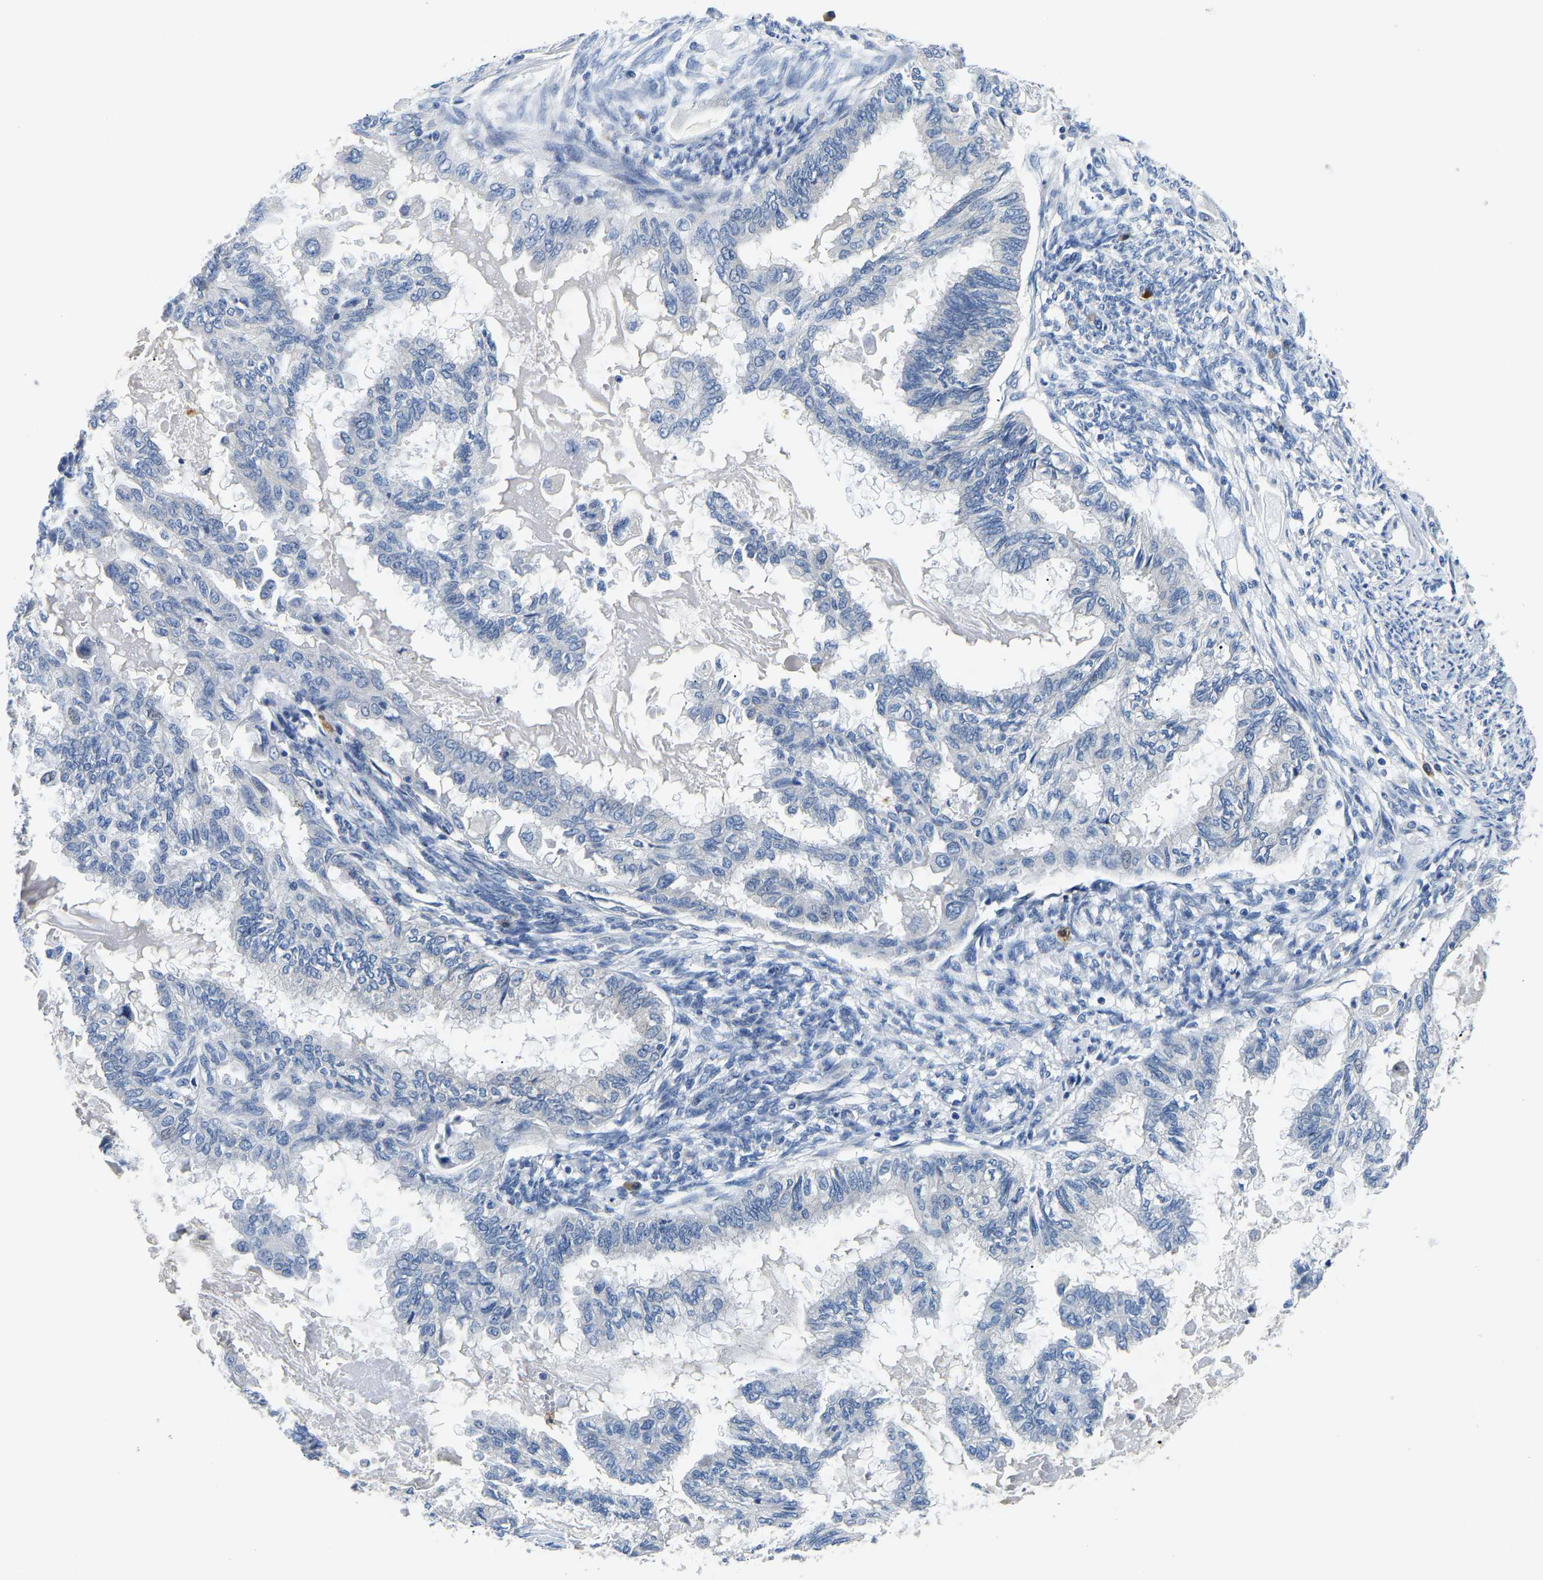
{"staining": {"intensity": "negative", "quantity": "none", "location": "none"}, "tissue": "cervical cancer", "cell_type": "Tumor cells", "image_type": "cancer", "snomed": [{"axis": "morphology", "description": "Normal tissue, NOS"}, {"axis": "morphology", "description": "Adenocarcinoma, NOS"}, {"axis": "topography", "description": "Cervix"}, {"axis": "topography", "description": "Endometrium"}], "caption": "A photomicrograph of human cervical adenocarcinoma is negative for staining in tumor cells.", "gene": "TOR1B", "patient": {"sex": "female", "age": 86}}